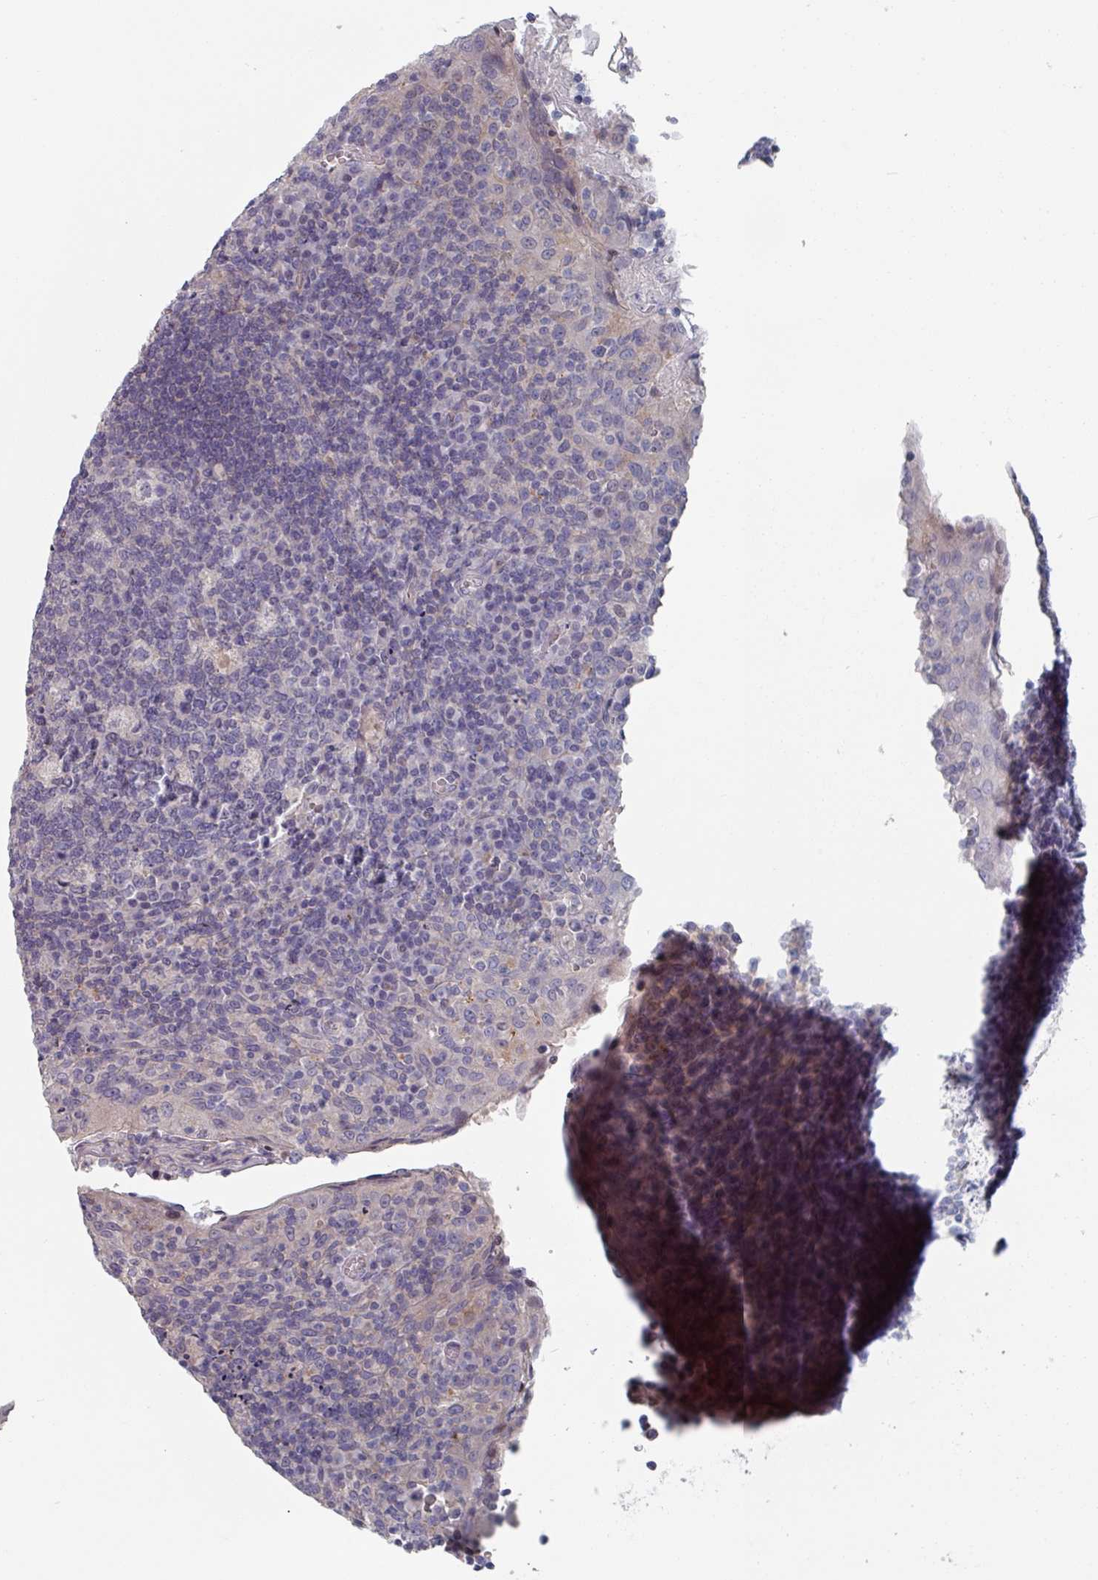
{"staining": {"intensity": "negative", "quantity": "none", "location": "none"}, "tissue": "tonsil", "cell_type": "Germinal center cells", "image_type": "normal", "snomed": [{"axis": "morphology", "description": "Normal tissue, NOS"}, {"axis": "topography", "description": "Tonsil"}], "caption": "Tonsil stained for a protein using immunohistochemistry (IHC) displays no expression germinal center cells.", "gene": "EFL1", "patient": {"sex": "male", "age": 17}}